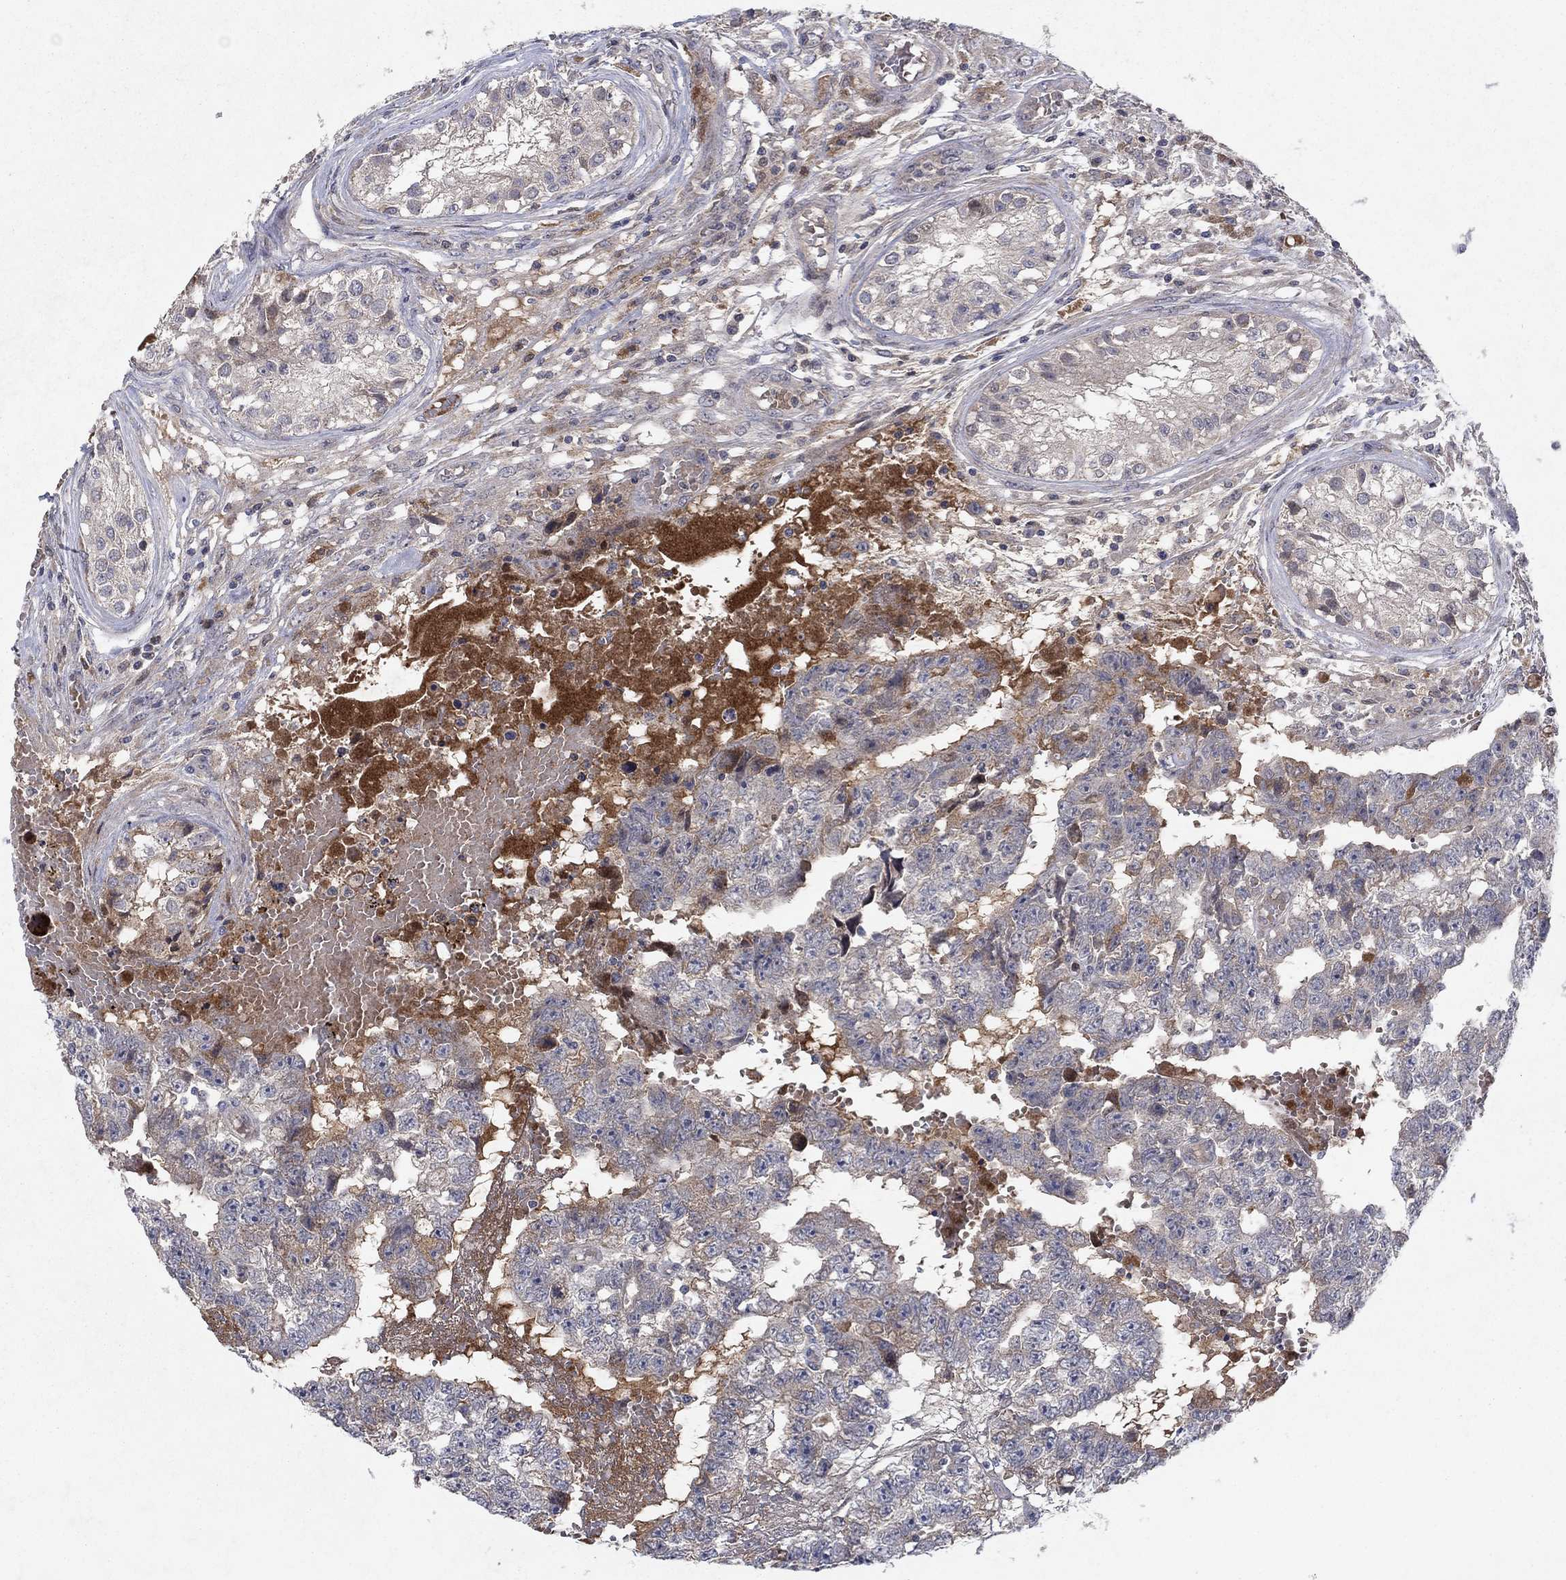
{"staining": {"intensity": "weak", "quantity": "<25%", "location": "cytoplasmic/membranous"}, "tissue": "testis cancer", "cell_type": "Tumor cells", "image_type": "cancer", "snomed": [{"axis": "morphology", "description": "Carcinoma, Embryonal, NOS"}, {"axis": "topography", "description": "Testis"}], "caption": "Human embryonal carcinoma (testis) stained for a protein using immunohistochemistry shows no staining in tumor cells.", "gene": "IL4", "patient": {"sex": "male", "age": 25}}